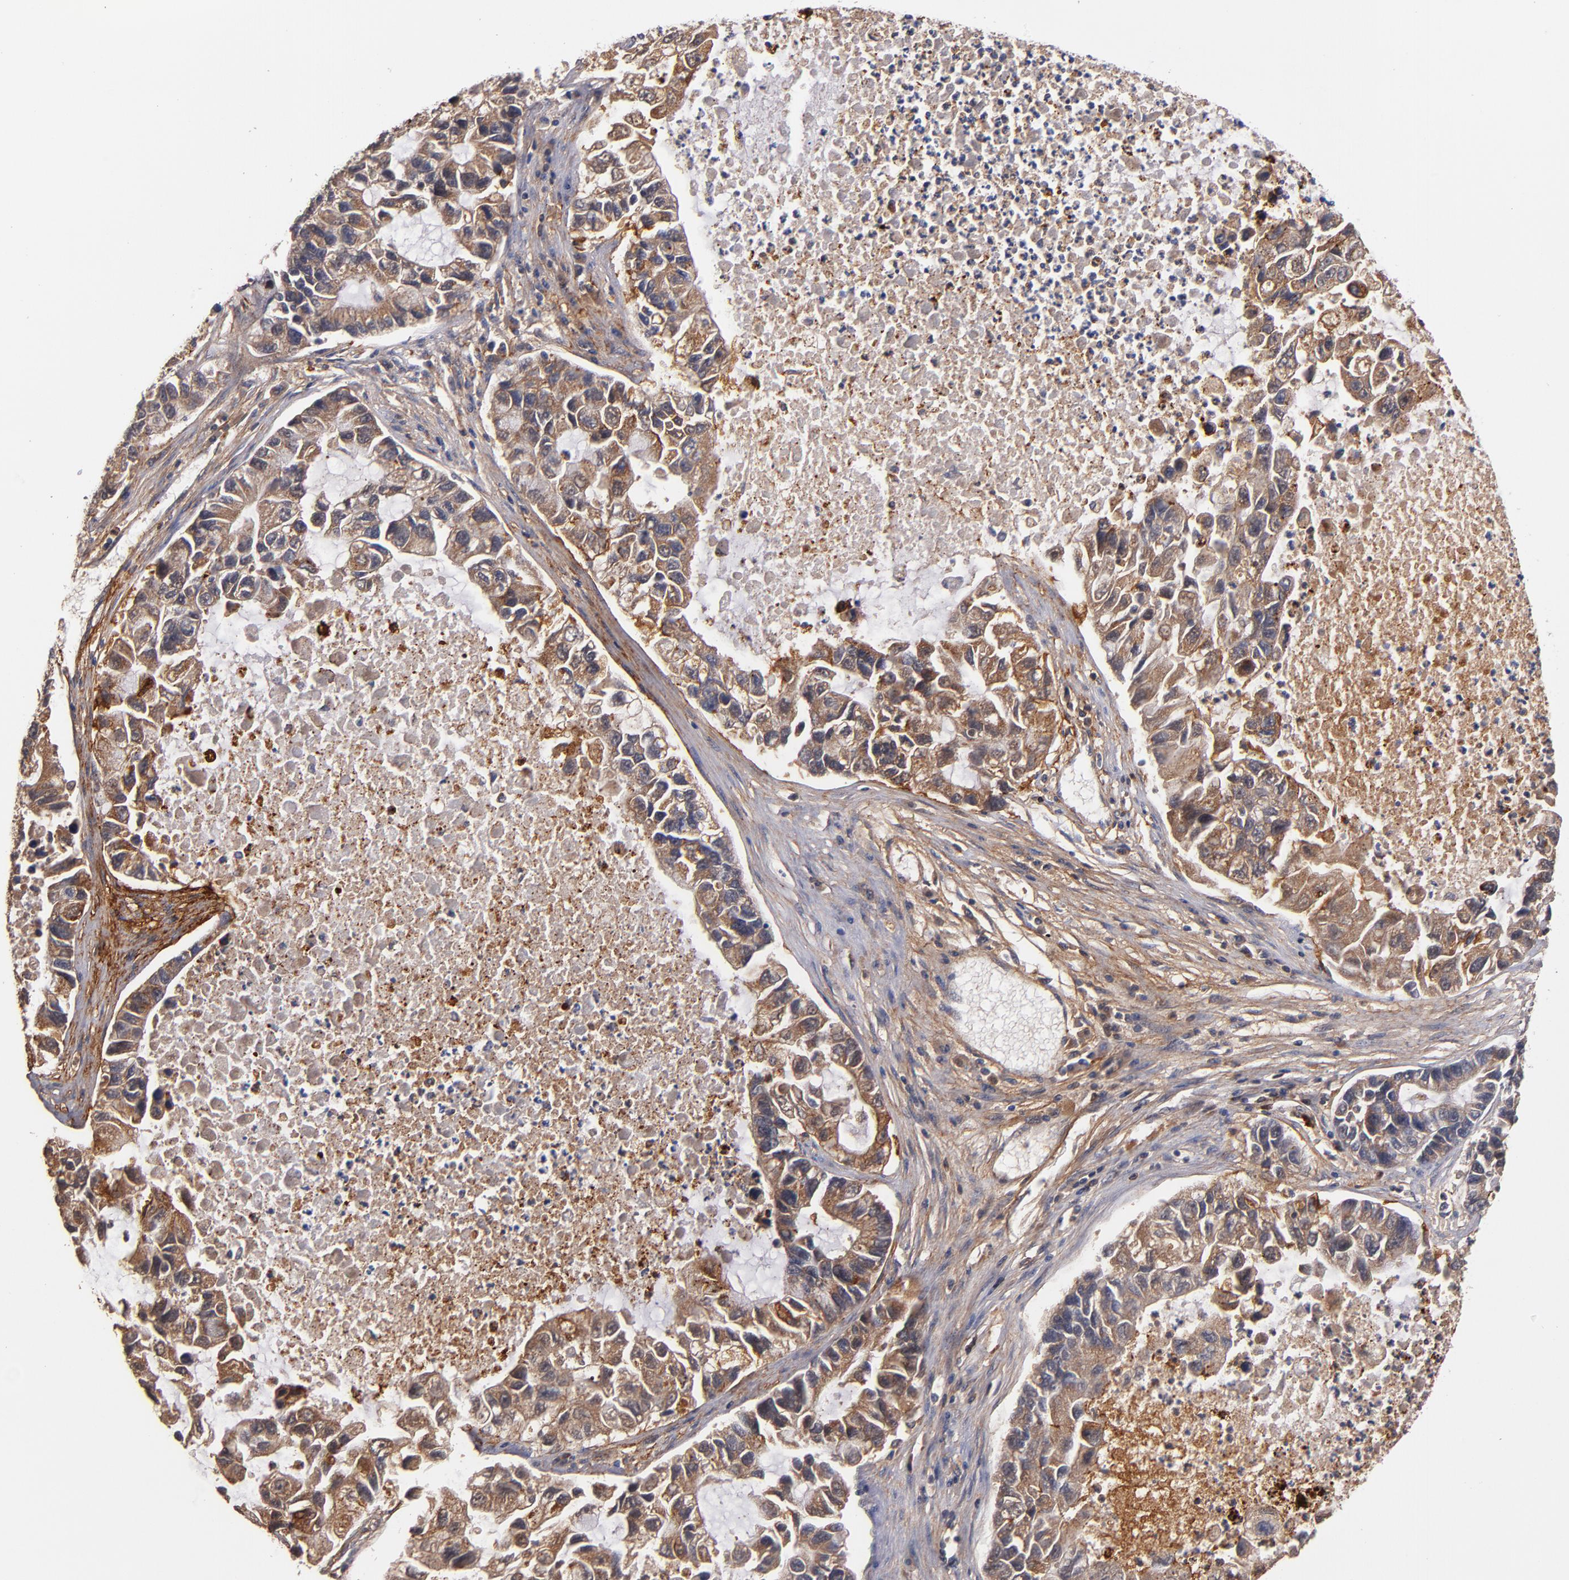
{"staining": {"intensity": "moderate", "quantity": ">75%", "location": "cytoplasmic/membranous"}, "tissue": "lung cancer", "cell_type": "Tumor cells", "image_type": "cancer", "snomed": [{"axis": "morphology", "description": "Adenocarcinoma, NOS"}, {"axis": "topography", "description": "Lung"}], "caption": "IHC photomicrograph of neoplastic tissue: lung adenocarcinoma stained using immunohistochemistry shows medium levels of moderate protein expression localized specifically in the cytoplasmic/membranous of tumor cells, appearing as a cytoplasmic/membranous brown color.", "gene": "DIABLO", "patient": {"sex": "female", "age": 51}}